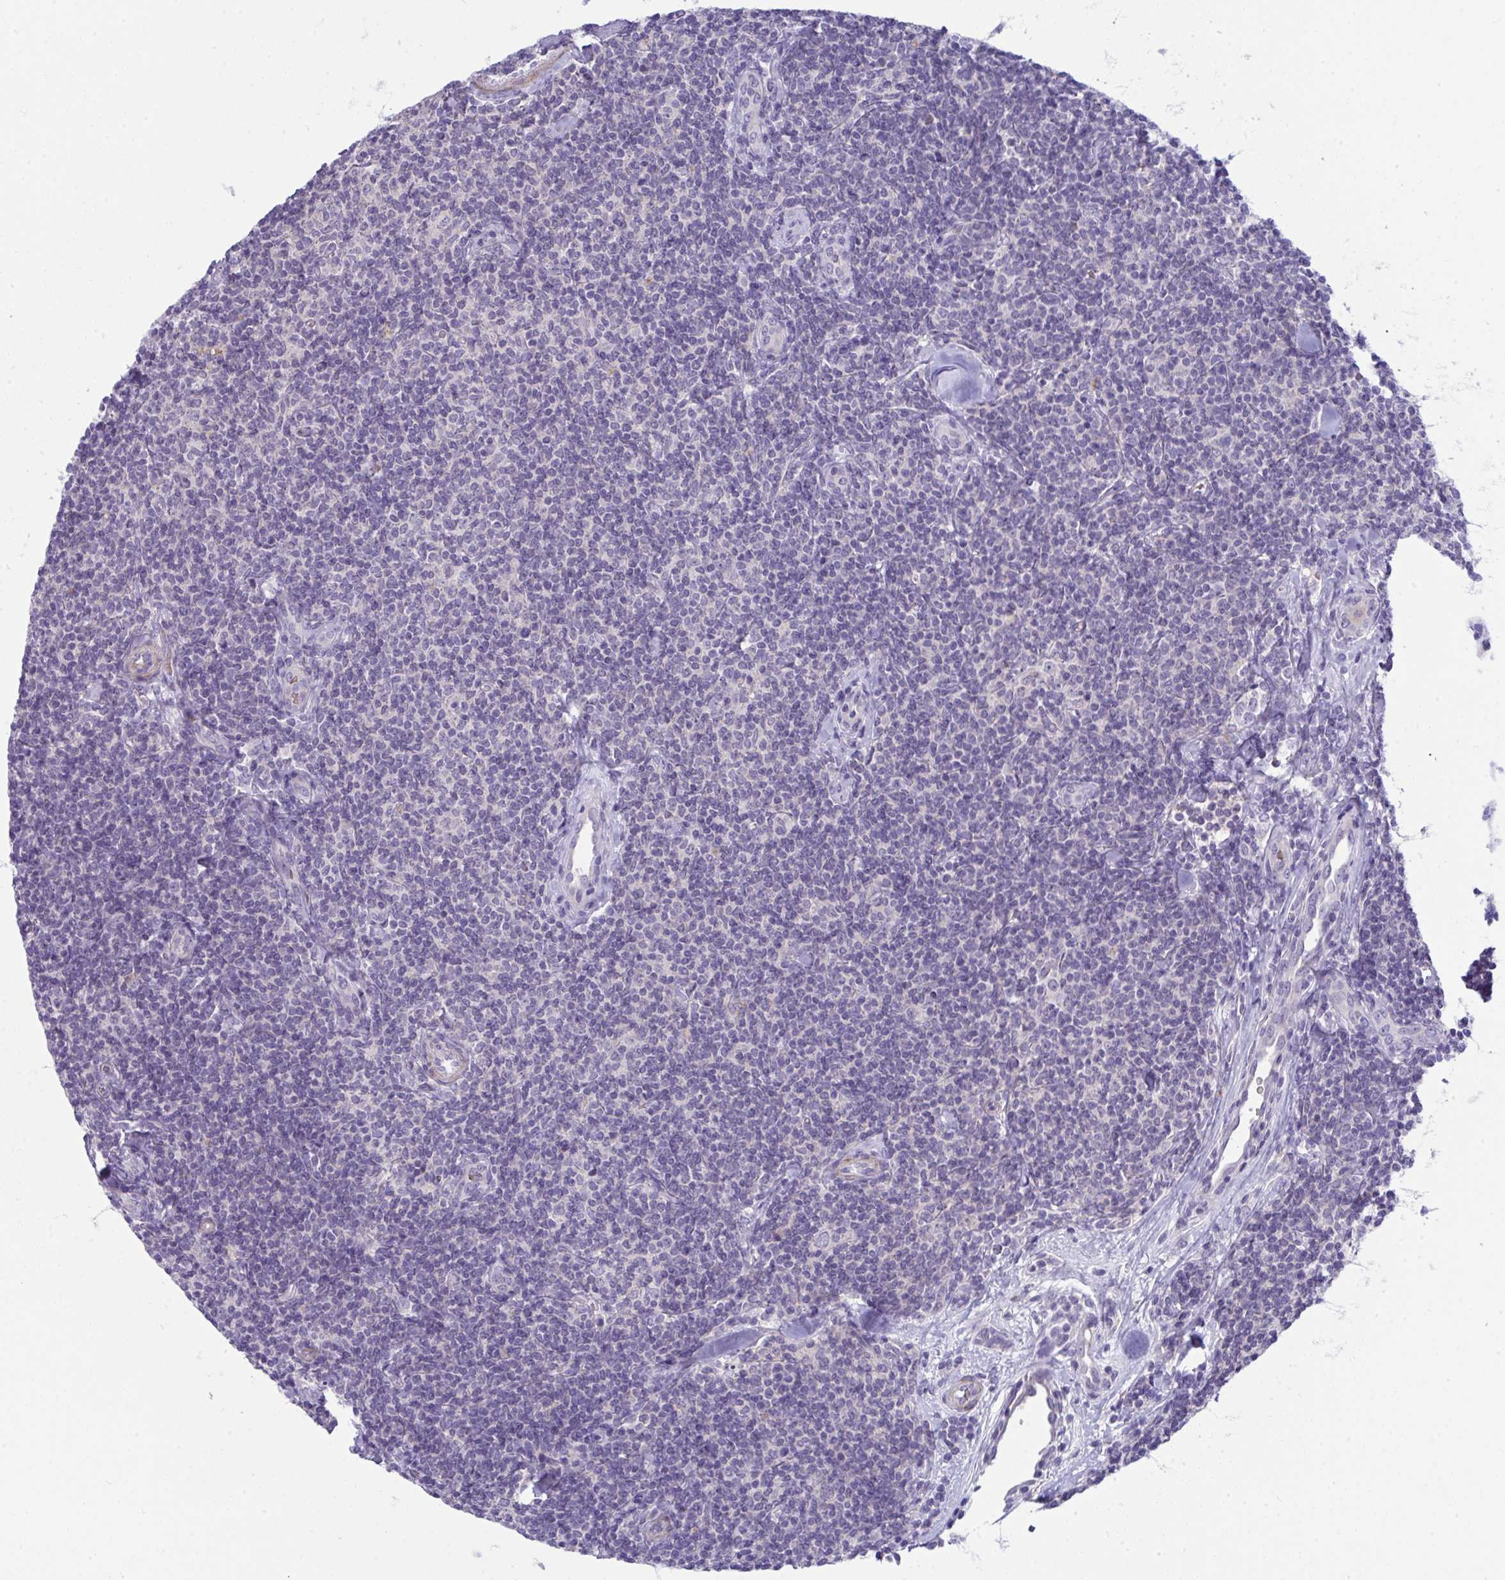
{"staining": {"intensity": "negative", "quantity": "none", "location": "none"}, "tissue": "lymphoma", "cell_type": "Tumor cells", "image_type": "cancer", "snomed": [{"axis": "morphology", "description": "Malignant lymphoma, non-Hodgkin's type, Low grade"}, {"axis": "topography", "description": "Lymph node"}], "caption": "DAB (3,3'-diaminobenzidine) immunohistochemical staining of lymphoma shows no significant positivity in tumor cells.", "gene": "SPTB", "patient": {"sex": "female", "age": 56}}